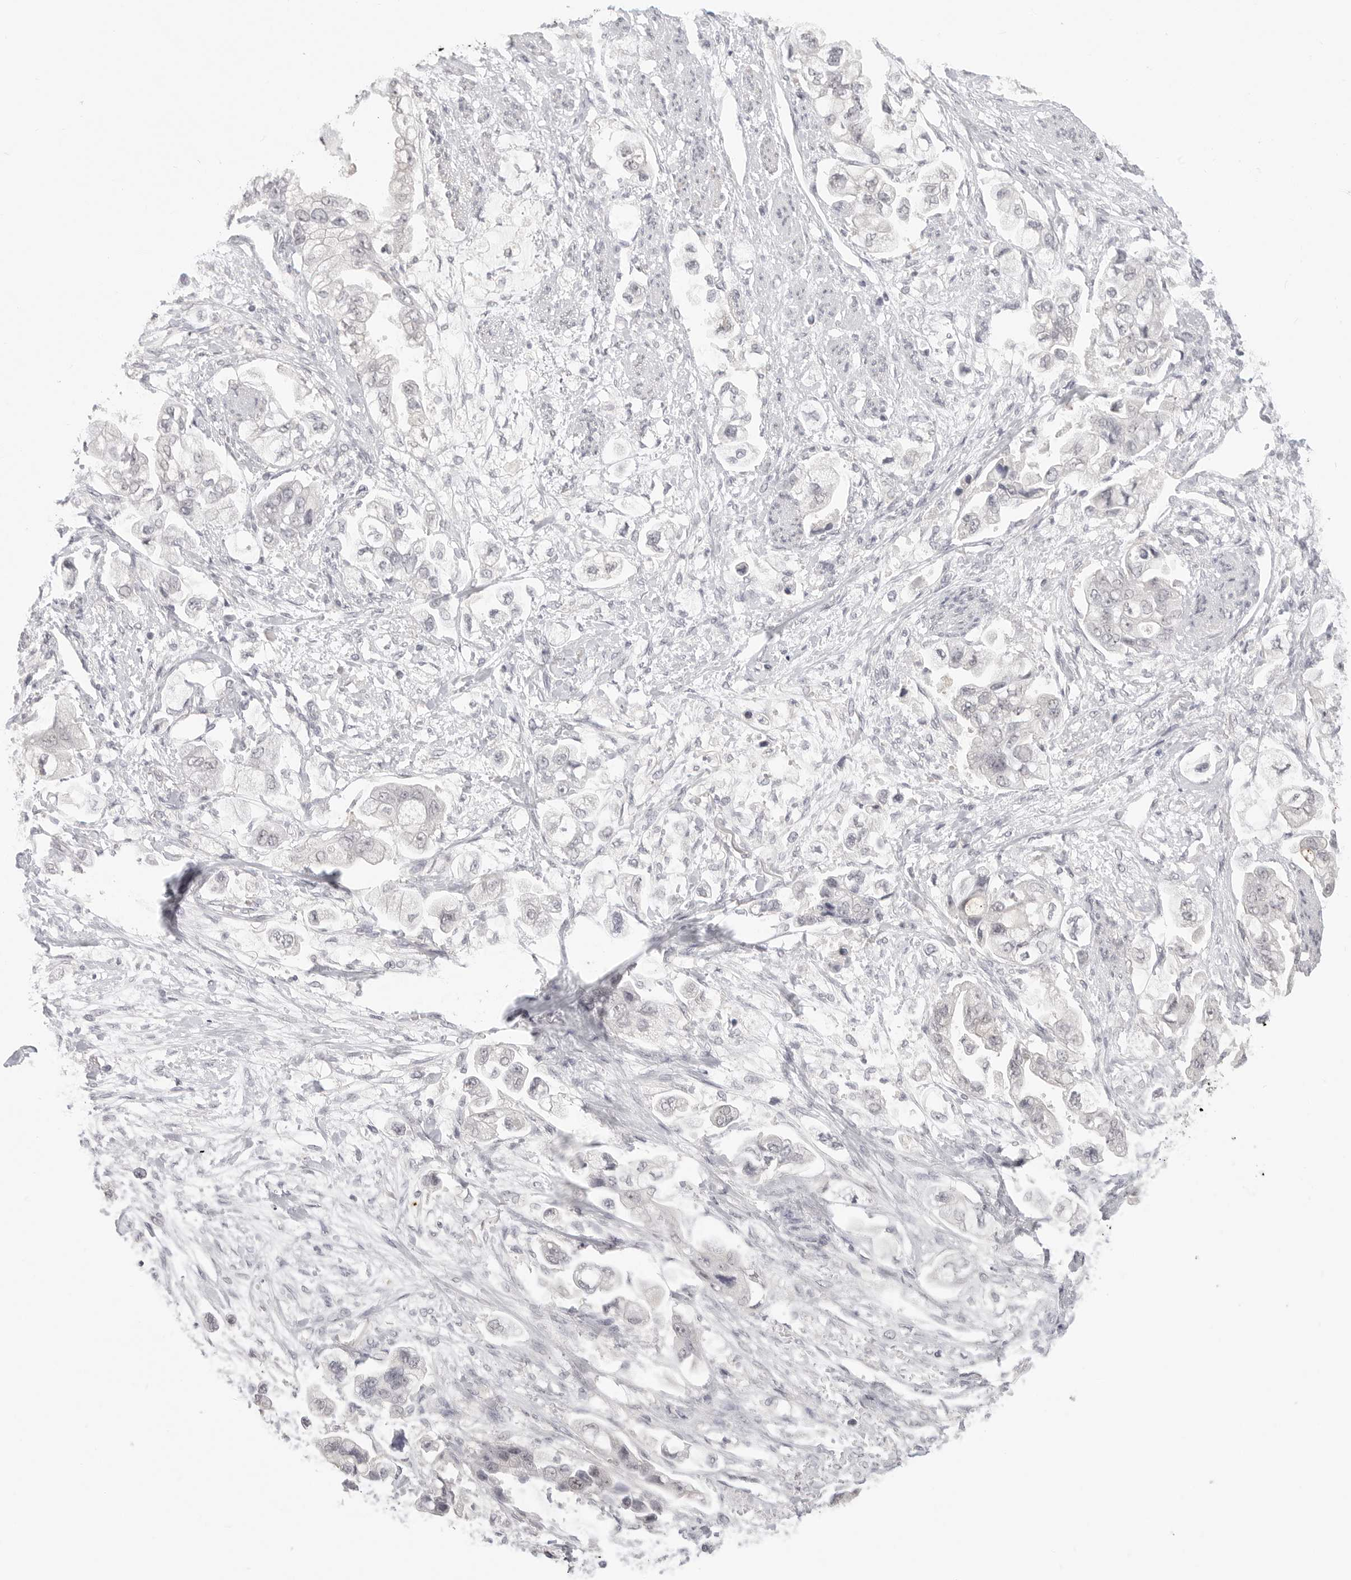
{"staining": {"intensity": "negative", "quantity": "none", "location": "none"}, "tissue": "stomach cancer", "cell_type": "Tumor cells", "image_type": "cancer", "snomed": [{"axis": "morphology", "description": "Adenocarcinoma, NOS"}, {"axis": "topography", "description": "Stomach"}], "caption": "Tumor cells are negative for protein expression in human stomach cancer (adenocarcinoma).", "gene": "KLK11", "patient": {"sex": "male", "age": 62}}